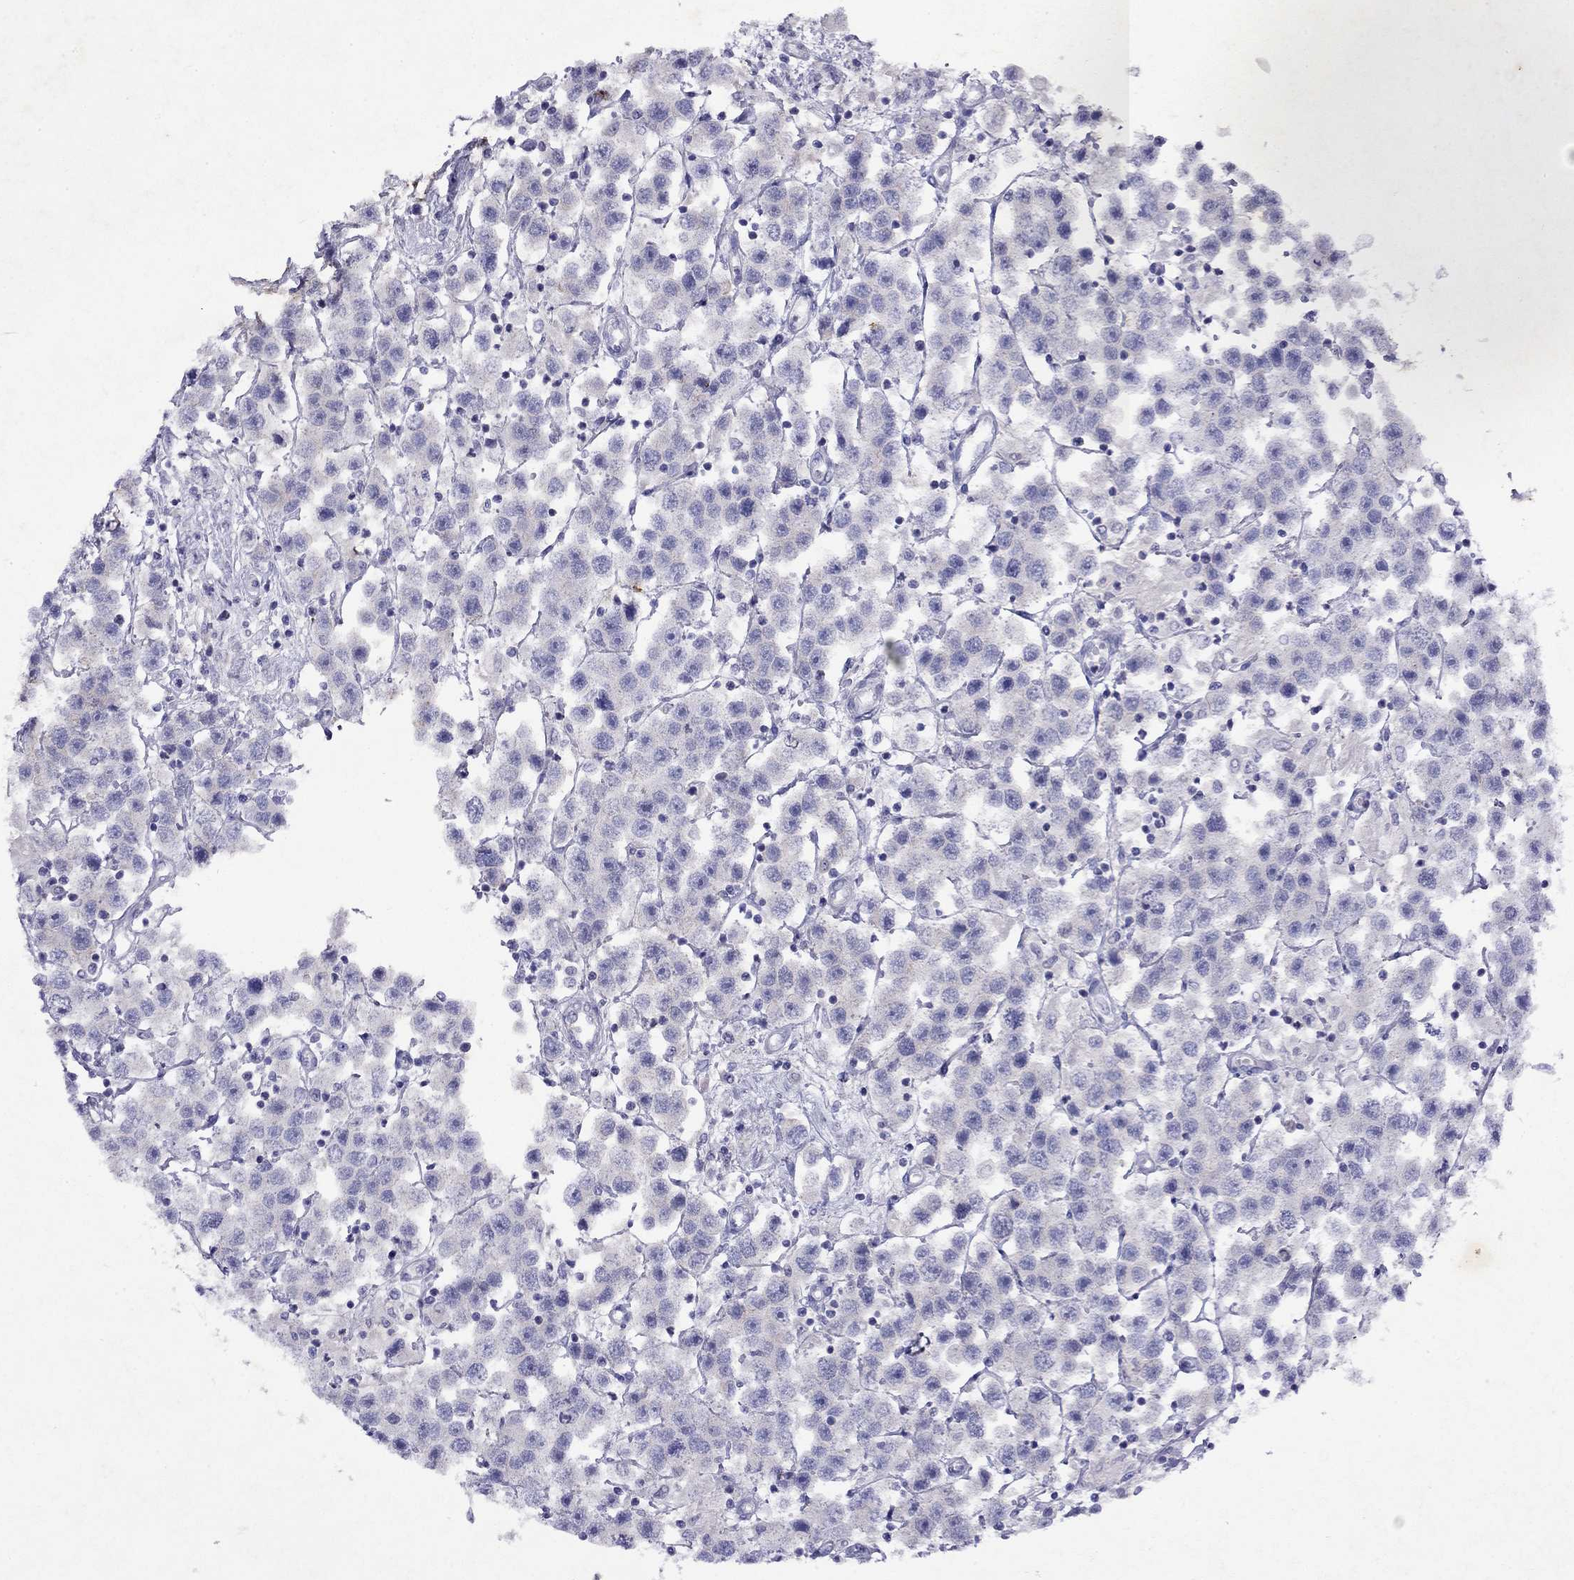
{"staining": {"intensity": "negative", "quantity": "none", "location": "none"}, "tissue": "testis cancer", "cell_type": "Tumor cells", "image_type": "cancer", "snomed": [{"axis": "morphology", "description": "Seminoma, NOS"}, {"axis": "topography", "description": "Testis"}], "caption": "Human testis cancer (seminoma) stained for a protein using IHC reveals no staining in tumor cells.", "gene": "GNAT3", "patient": {"sex": "male", "age": 45}}